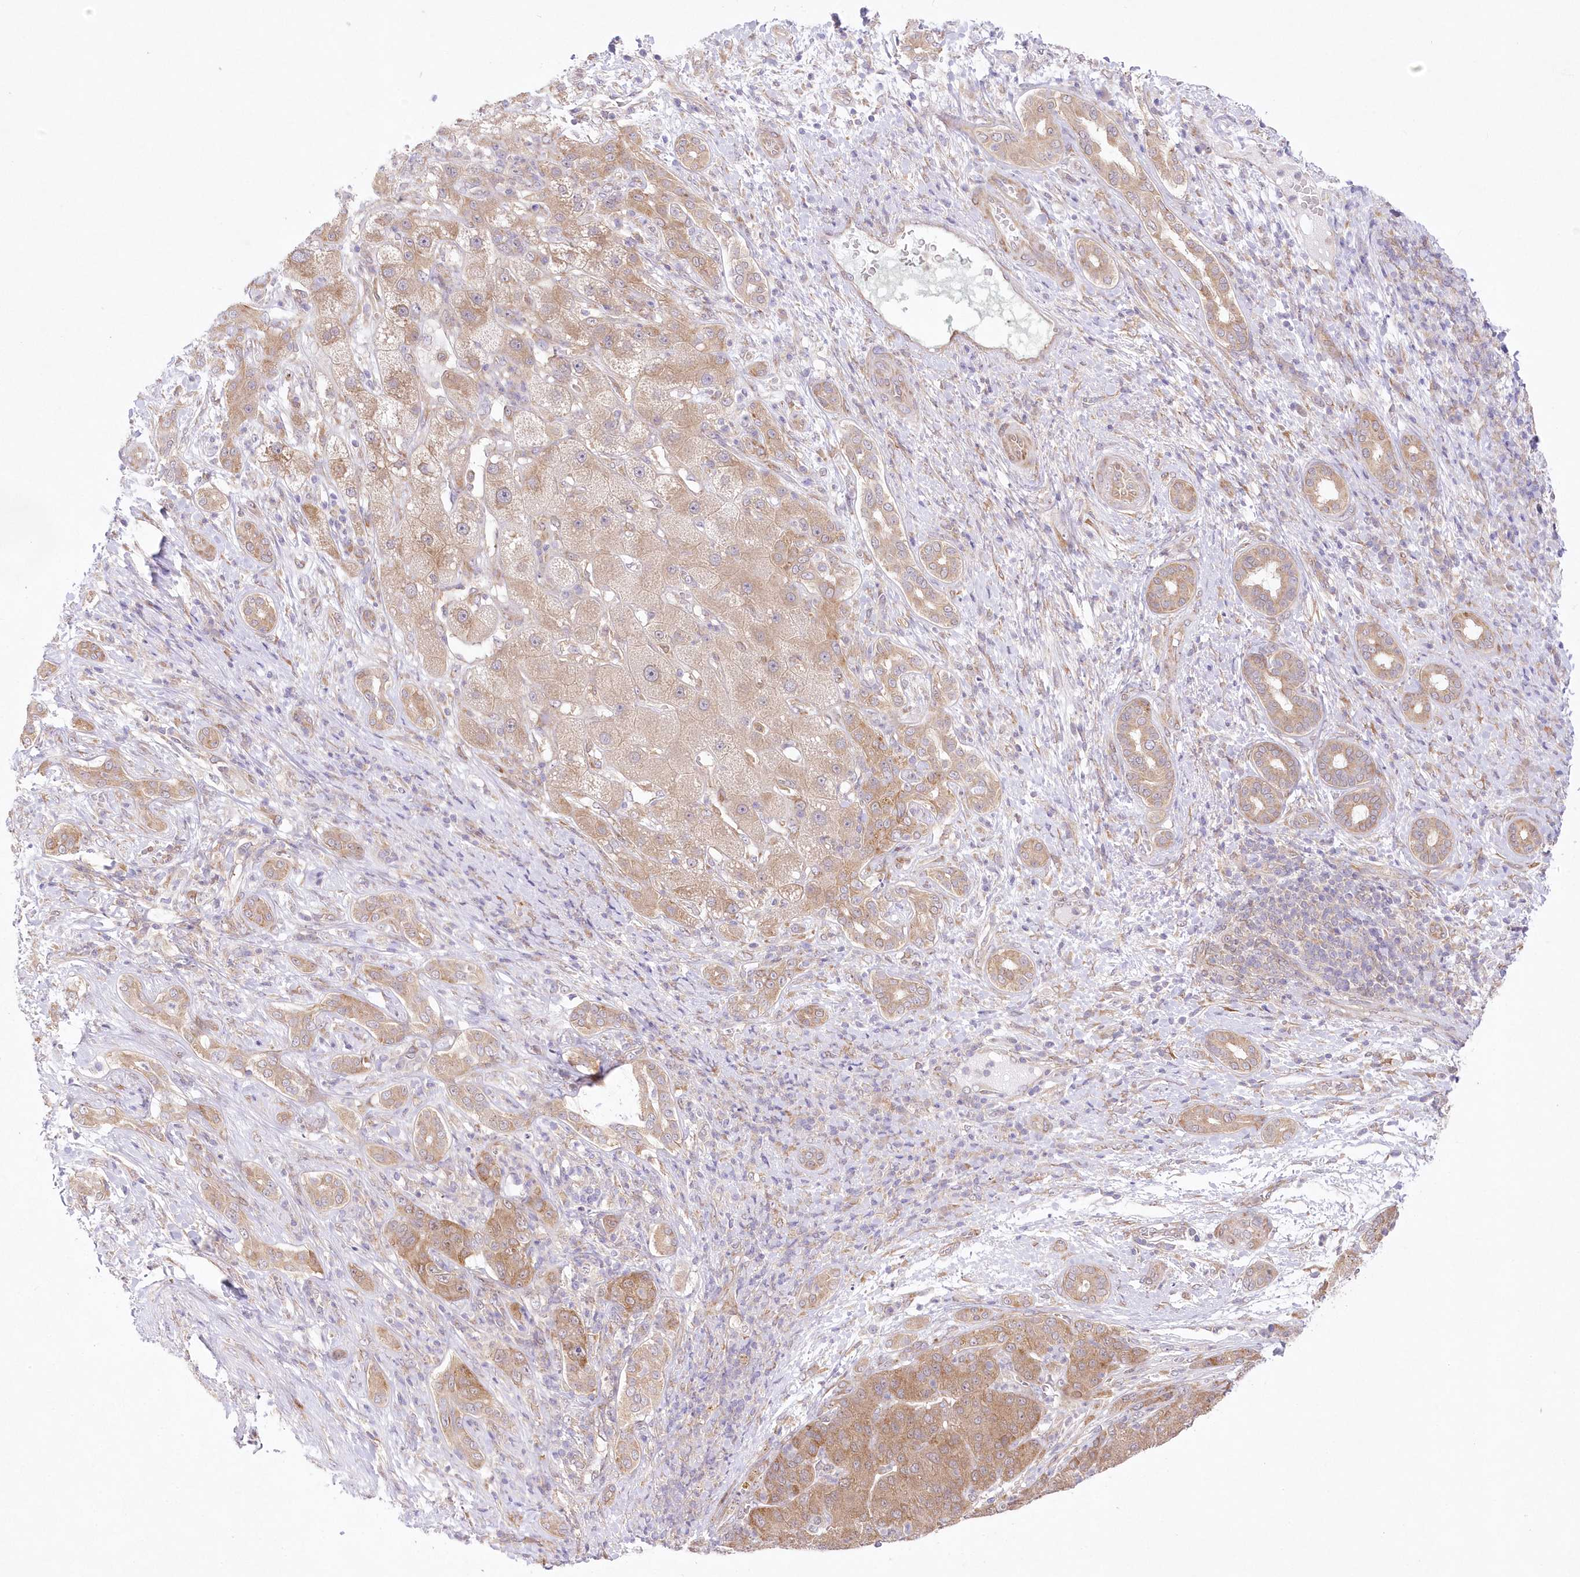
{"staining": {"intensity": "moderate", "quantity": ">75%", "location": "cytoplasmic/membranous"}, "tissue": "liver cancer", "cell_type": "Tumor cells", "image_type": "cancer", "snomed": [{"axis": "morphology", "description": "Carcinoma, Hepatocellular, NOS"}, {"axis": "topography", "description": "Liver"}], "caption": "Protein staining displays moderate cytoplasmic/membranous staining in approximately >75% of tumor cells in hepatocellular carcinoma (liver). (DAB IHC with brightfield microscopy, high magnification).", "gene": "RNPEP", "patient": {"sex": "male", "age": 65}}